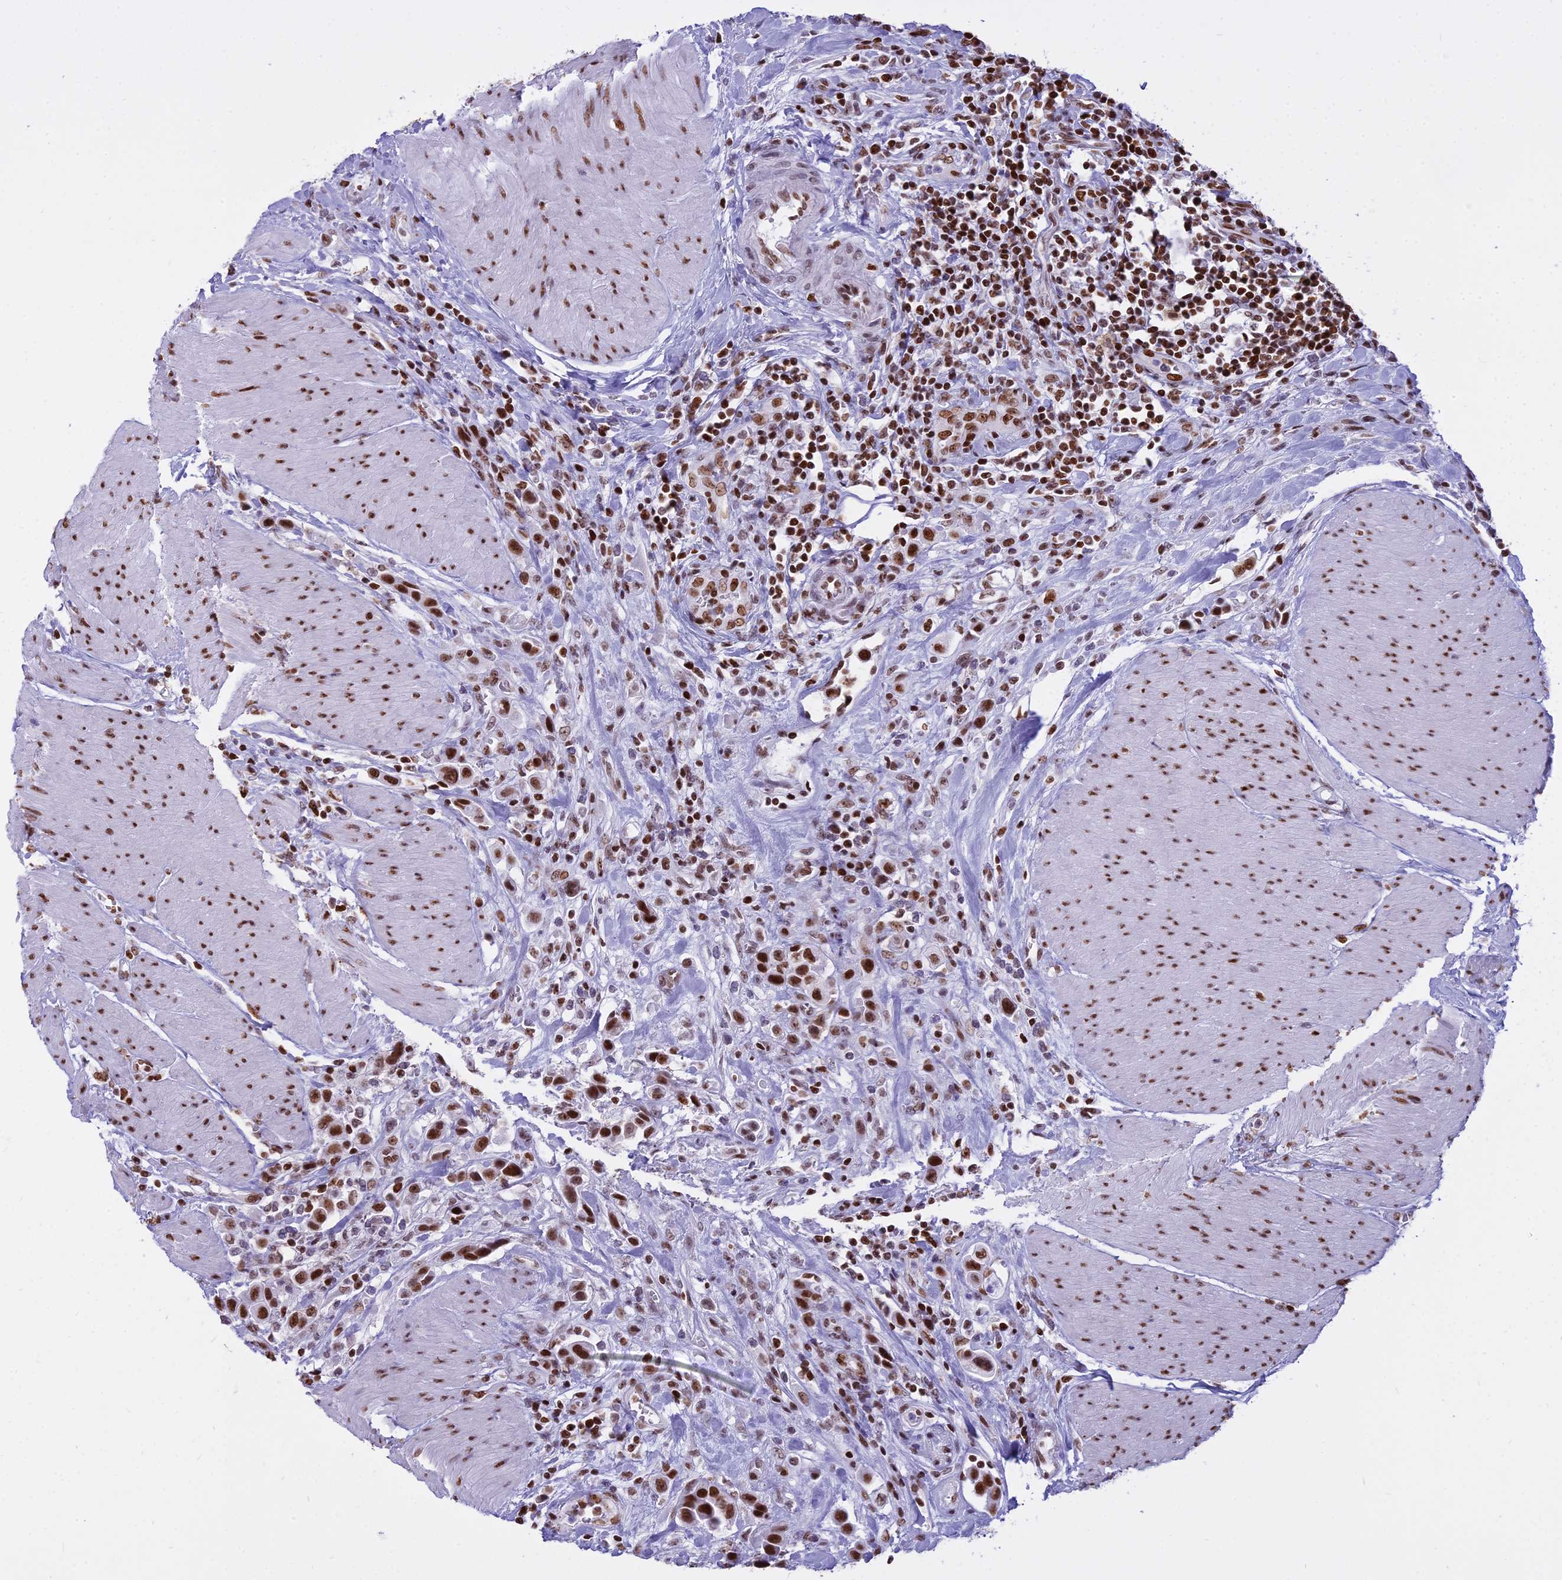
{"staining": {"intensity": "strong", "quantity": ">75%", "location": "nuclear"}, "tissue": "urothelial cancer", "cell_type": "Tumor cells", "image_type": "cancer", "snomed": [{"axis": "morphology", "description": "Urothelial carcinoma, High grade"}, {"axis": "topography", "description": "Urinary bladder"}], "caption": "Immunohistochemical staining of human urothelial cancer displays high levels of strong nuclear staining in approximately >75% of tumor cells.", "gene": "PARP1", "patient": {"sex": "male", "age": 50}}